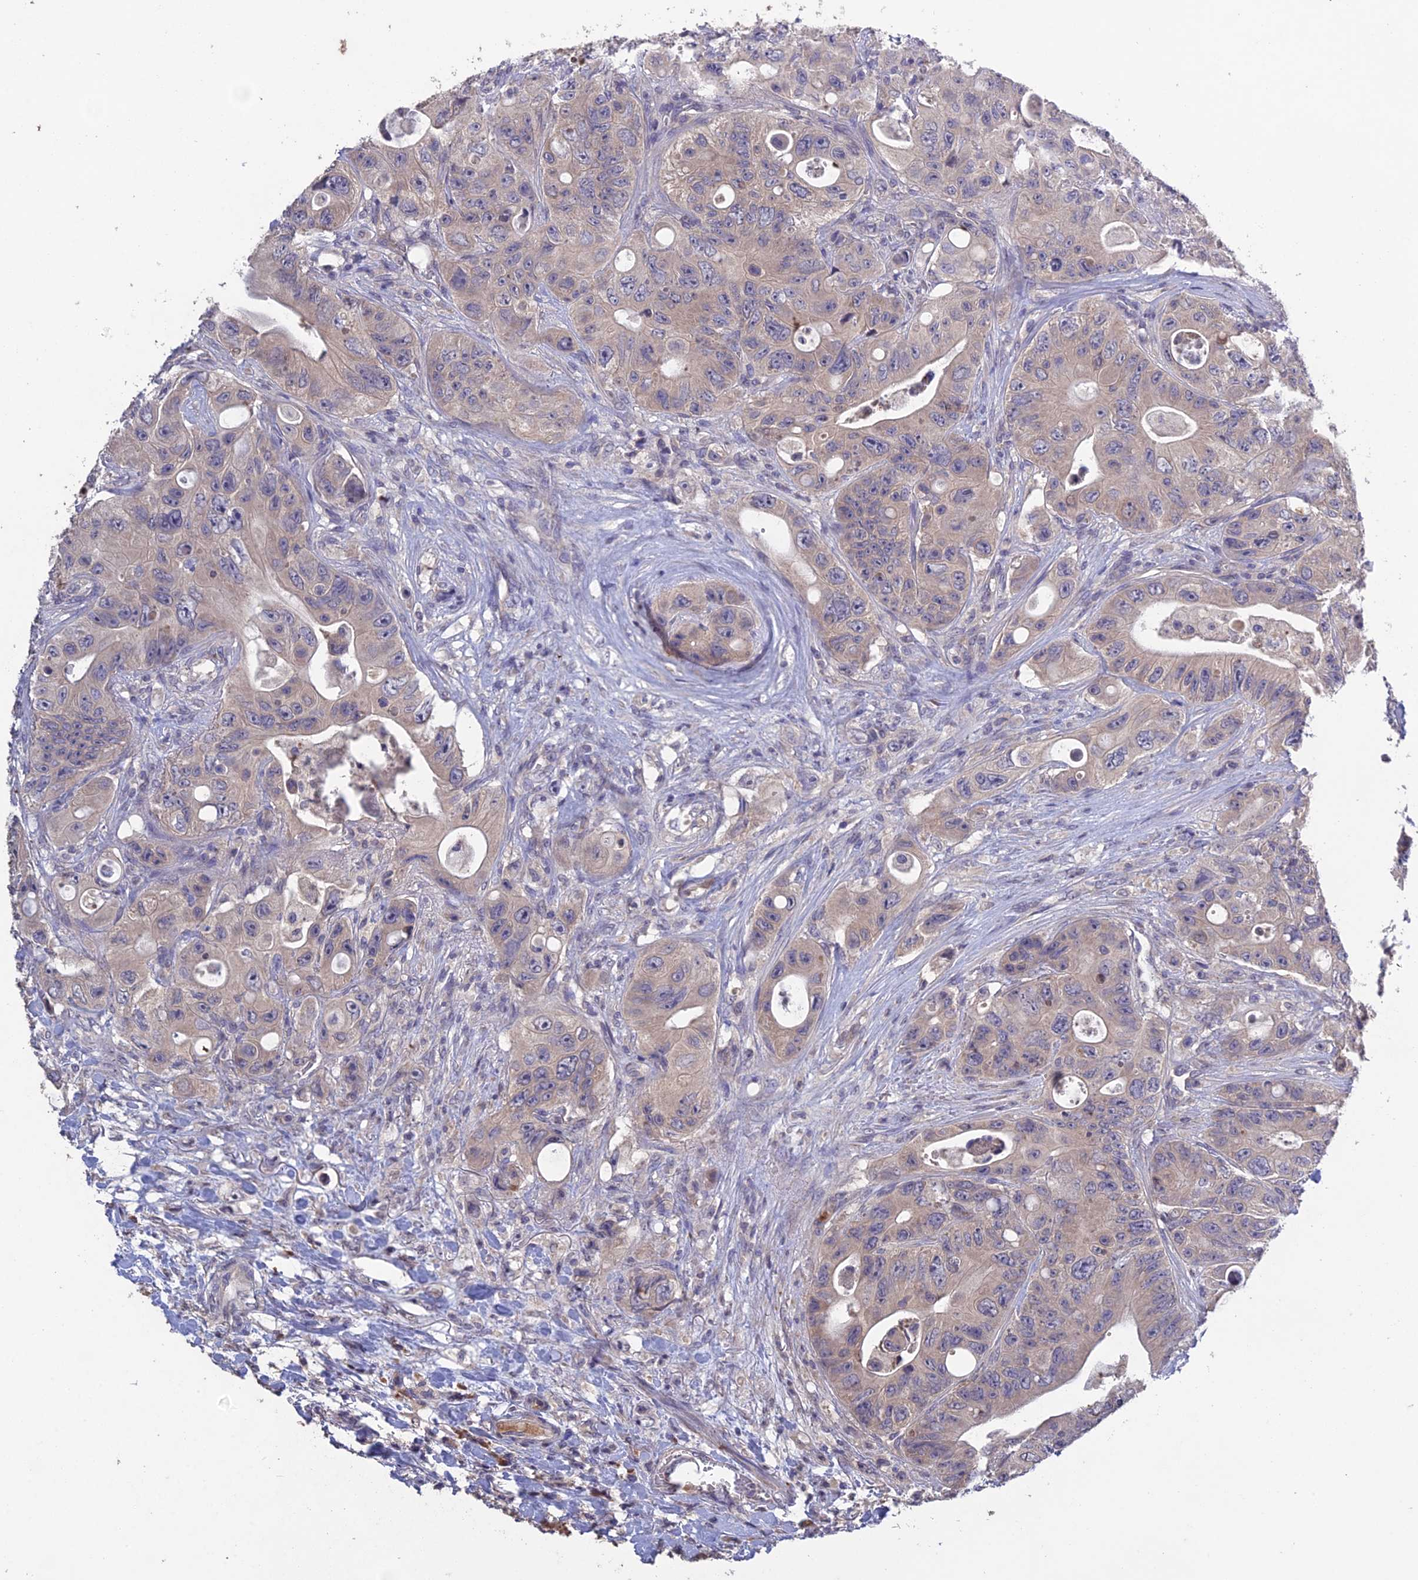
{"staining": {"intensity": "weak", "quantity": "<25%", "location": "cytoplasmic/membranous"}, "tissue": "colorectal cancer", "cell_type": "Tumor cells", "image_type": "cancer", "snomed": [{"axis": "morphology", "description": "Adenocarcinoma, NOS"}, {"axis": "topography", "description": "Colon"}], "caption": "High power microscopy histopathology image of an immunohistochemistry micrograph of colorectal cancer, revealing no significant expression in tumor cells. (DAB IHC, high magnification).", "gene": "SLC39A13", "patient": {"sex": "female", "age": 46}}